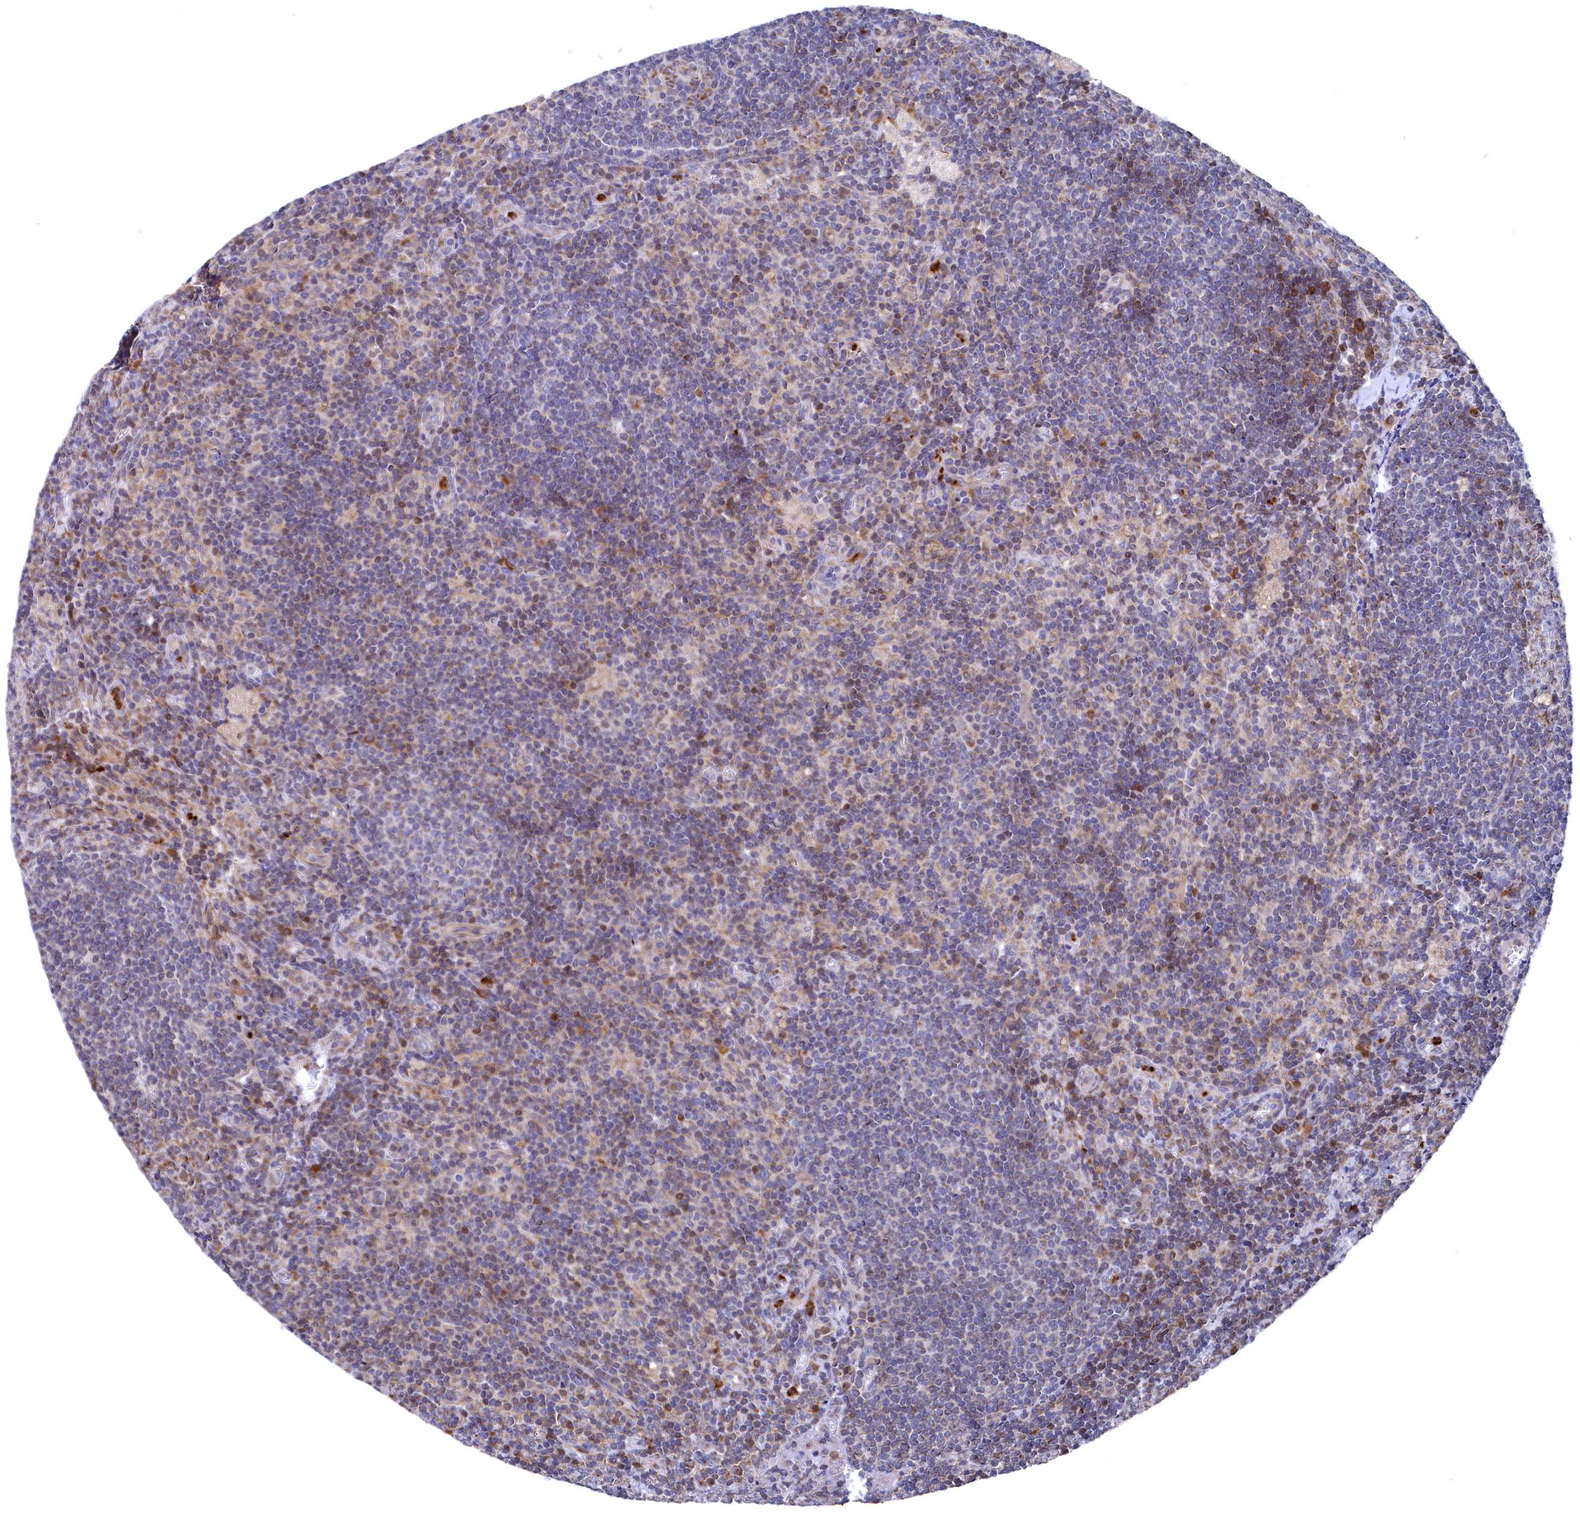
{"staining": {"intensity": "moderate", "quantity": "<25%", "location": "cytoplasmic/membranous"}, "tissue": "lymph node", "cell_type": "Non-germinal center cells", "image_type": "normal", "snomed": [{"axis": "morphology", "description": "Normal tissue, NOS"}, {"axis": "topography", "description": "Lymph node"}], "caption": "Protein expression by immunohistochemistry (IHC) displays moderate cytoplasmic/membranous expression in approximately <25% of non-germinal center cells in benign lymph node. The staining was performed using DAB (3,3'-diaminobenzidine) to visualize the protein expression in brown, while the nuclei were stained in blue with hematoxylin (Magnification: 20x).", "gene": "CHCHD1", "patient": {"sex": "male", "age": 69}}